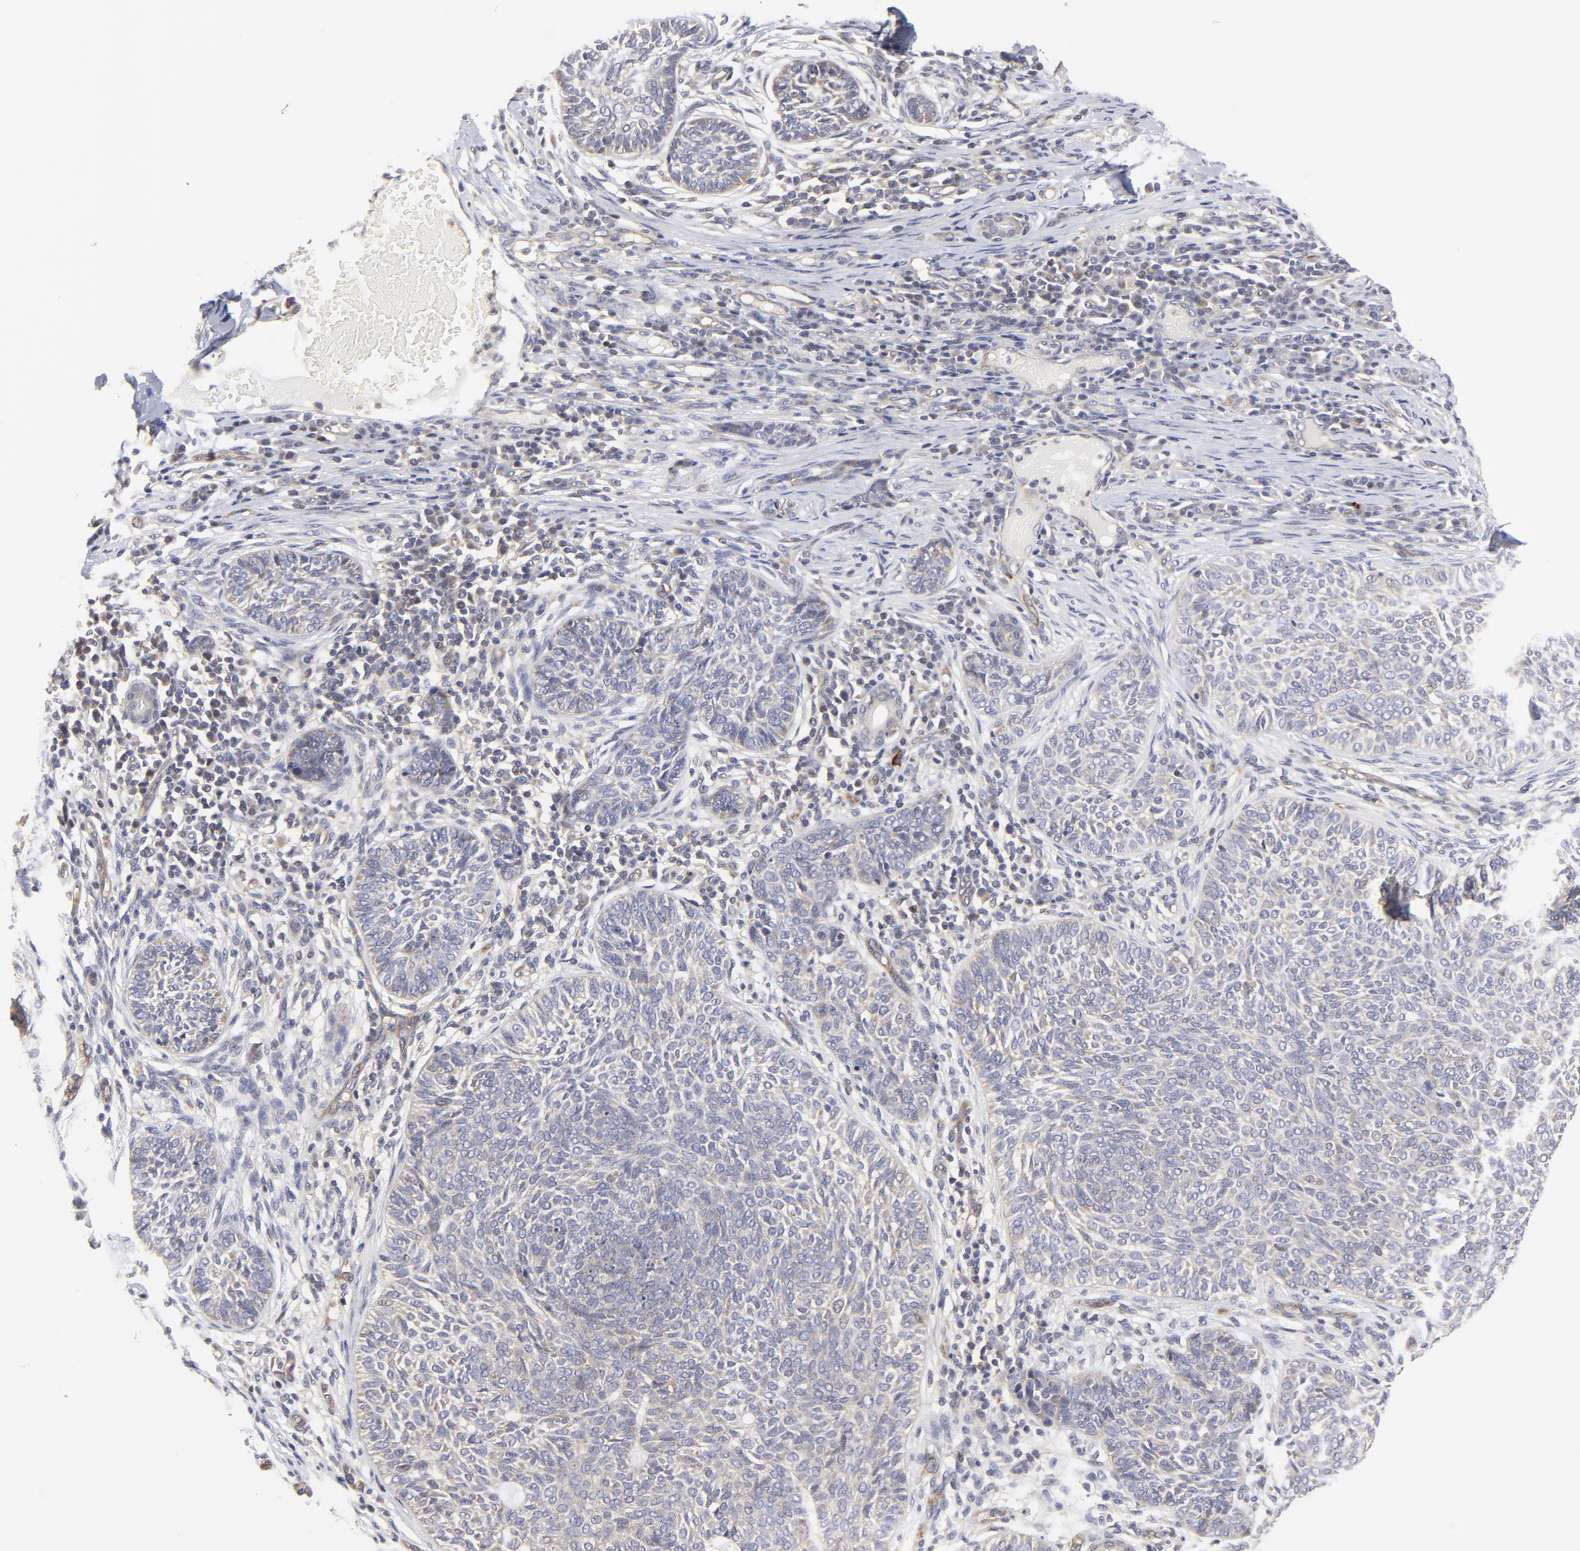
{"staining": {"intensity": "weak", "quantity": ">75%", "location": "cytoplasmic/membranous"}, "tissue": "skin cancer", "cell_type": "Tumor cells", "image_type": "cancer", "snomed": [{"axis": "morphology", "description": "Basal cell carcinoma"}, {"axis": "topography", "description": "Skin"}], "caption": "This photomicrograph exhibits IHC staining of human skin basal cell carcinoma, with low weak cytoplasmic/membranous expression in about >75% of tumor cells.", "gene": "ZNF157", "patient": {"sex": "male", "age": 87}}